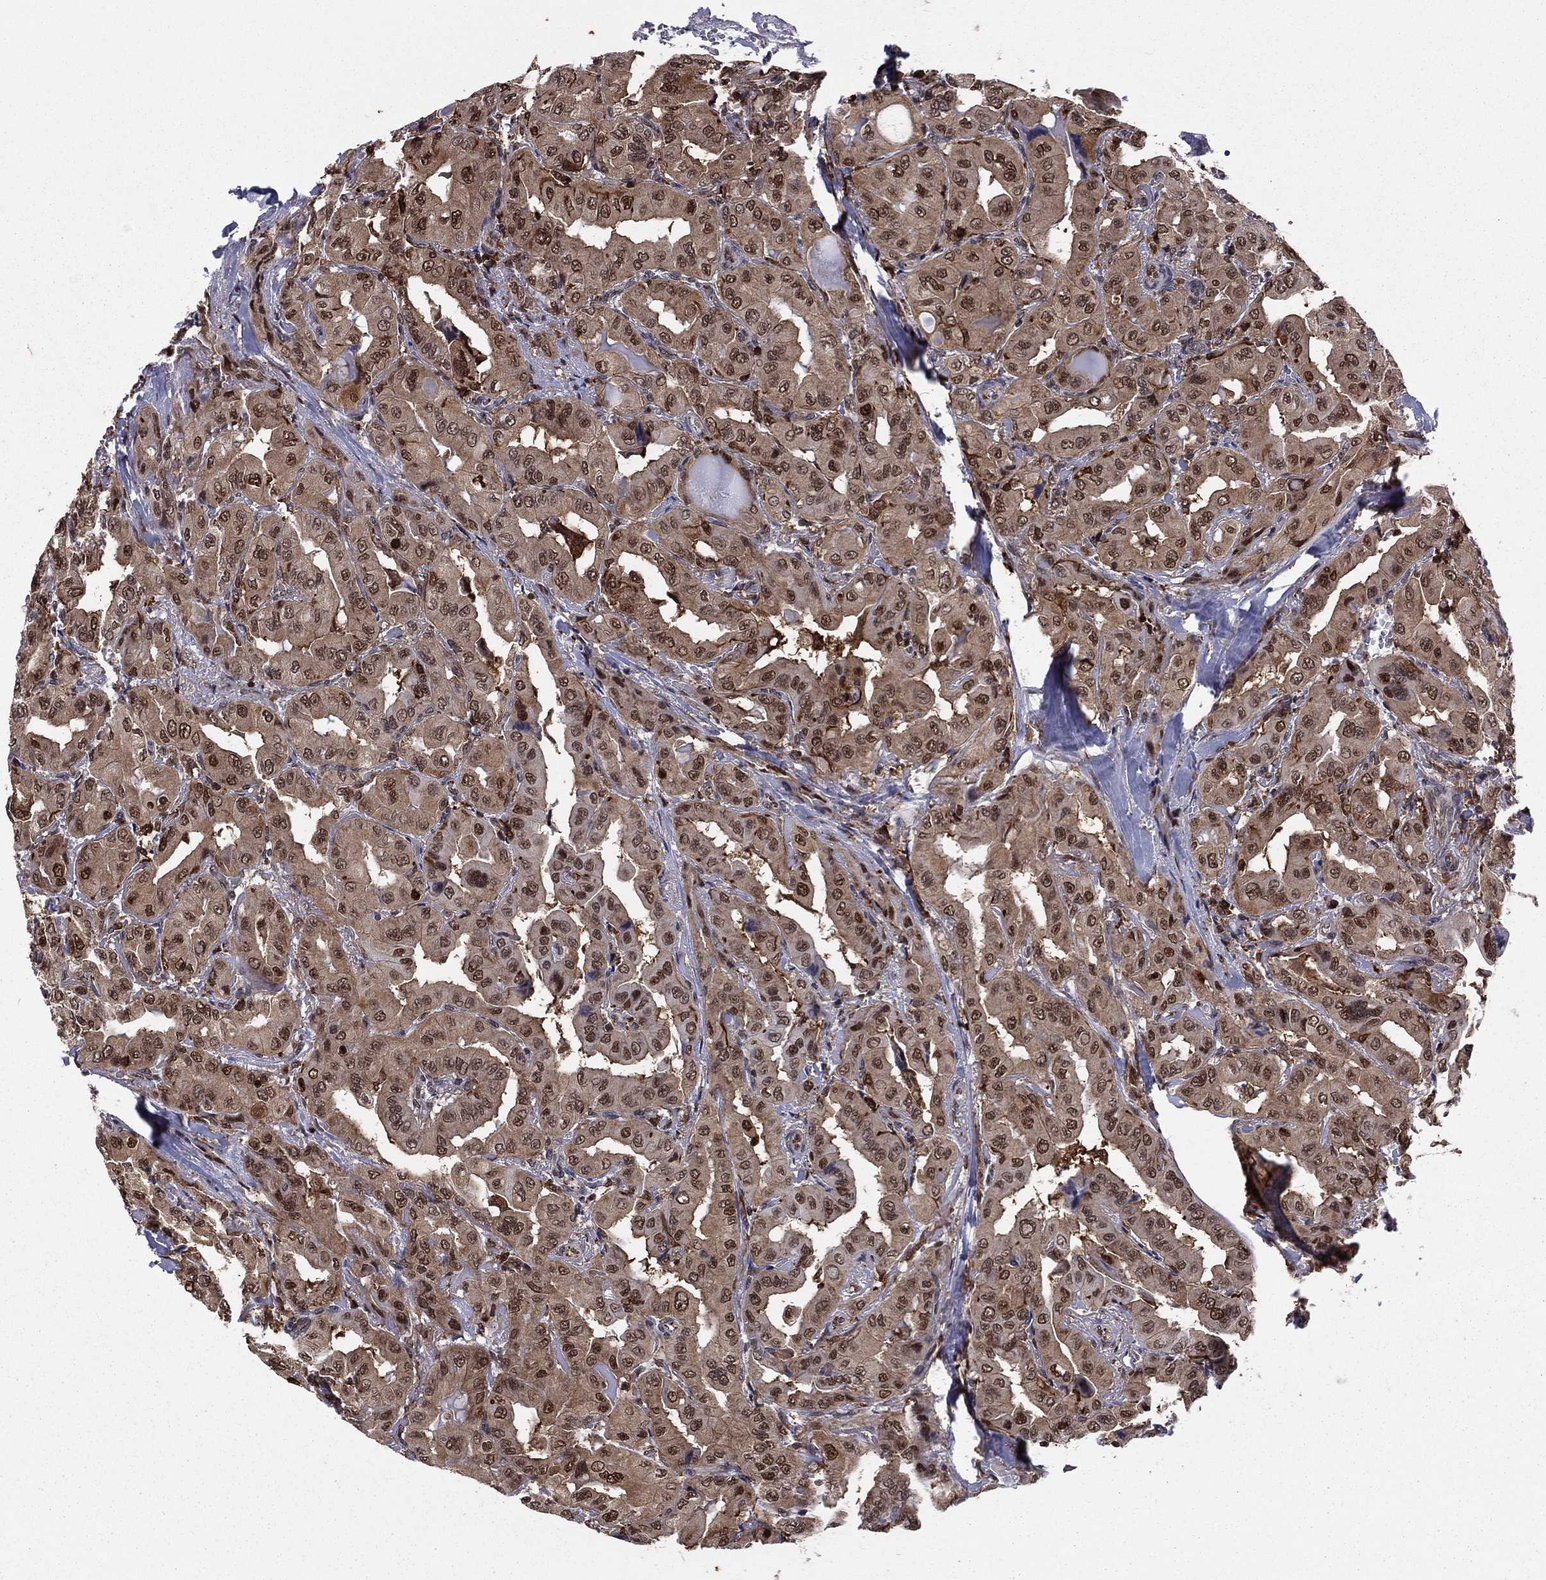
{"staining": {"intensity": "moderate", "quantity": "25%-75%", "location": "cytoplasmic/membranous,nuclear"}, "tissue": "thyroid cancer", "cell_type": "Tumor cells", "image_type": "cancer", "snomed": [{"axis": "morphology", "description": "Normal tissue, NOS"}, {"axis": "morphology", "description": "Papillary adenocarcinoma, NOS"}, {"axis": "topography", "description": "Thyroid gland"}], "caption": "Protein staining of thyroid cancer (papillary adenocarcinoma) tissue demonstrates moderate cytoplasmic/membranous and nuclear staining in approximately 25%-75% of tumor cells.", "gene": "PSMD2", "patient": {"sex": "female", "age": 66}}